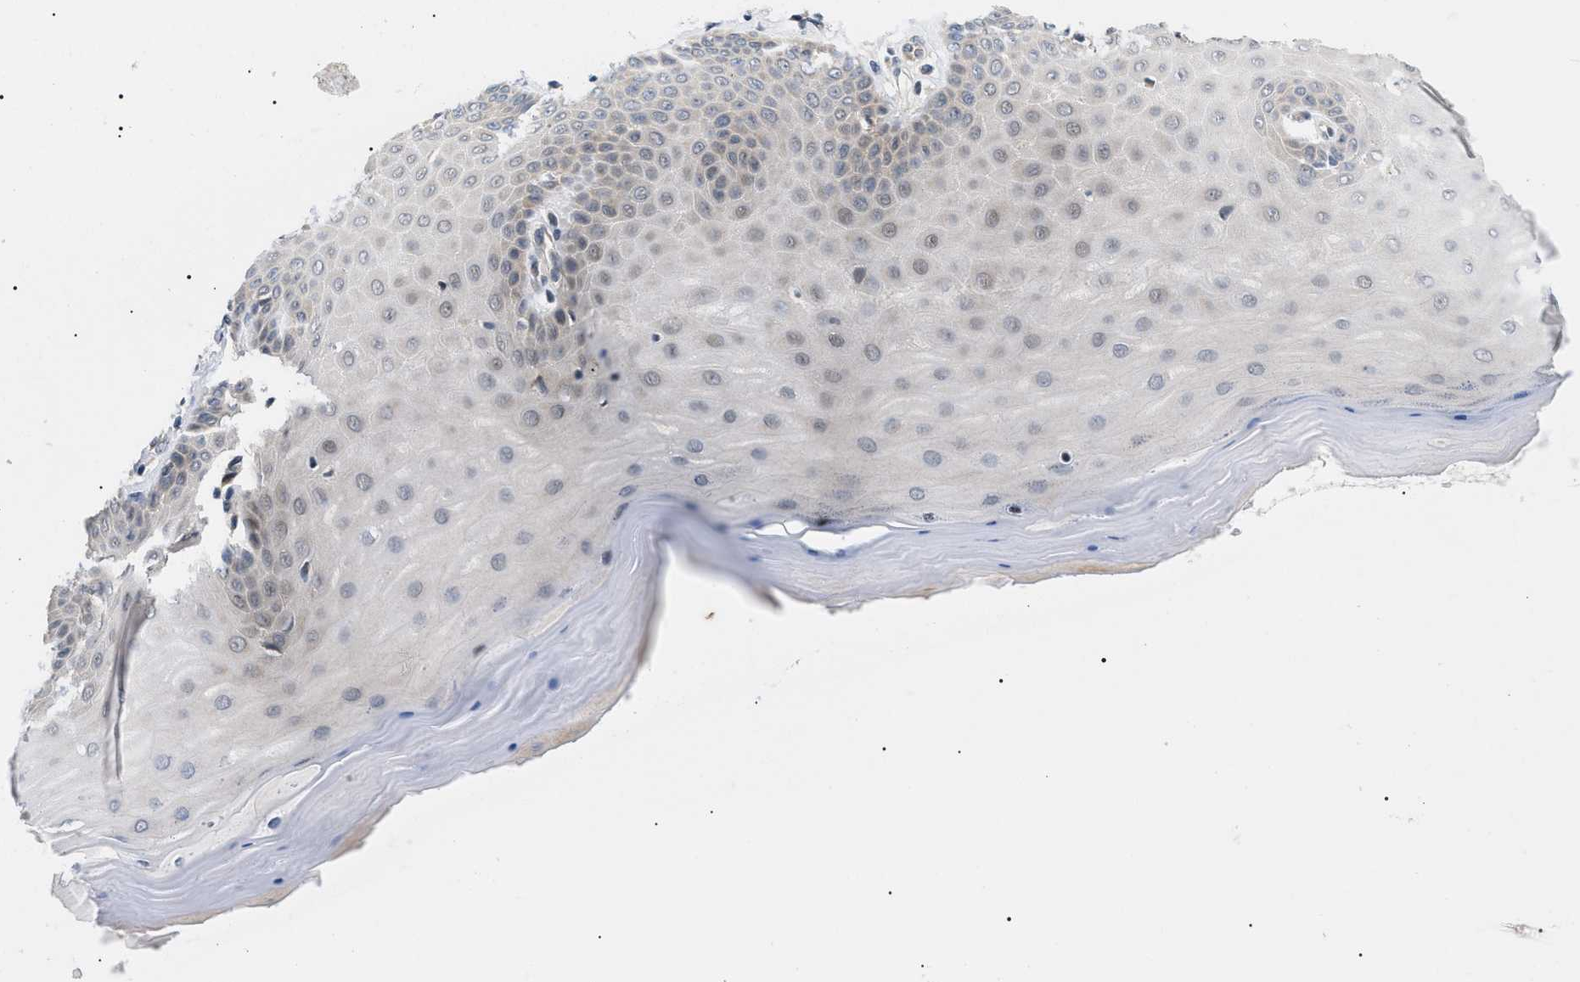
{"staining": {"intensity": "moderate", "quantity": "25%-75%", "location": "nuclear"}, "tissue": "cervix", "cell_type": "Glandular cells", "image_type": "normal", "snomed": [{"axis": "morphology", "description": "Normal tissue, NOS"}, {"axis": "topography", "description": "Cervix"}], "caption": "Human cervix stained for a protein (brown) shows moderate nuclear positive expression in approximately 25%-75% of glandular cells.", "gene": "GARRE1", "patient": {"sex": "female", "age": 55}}